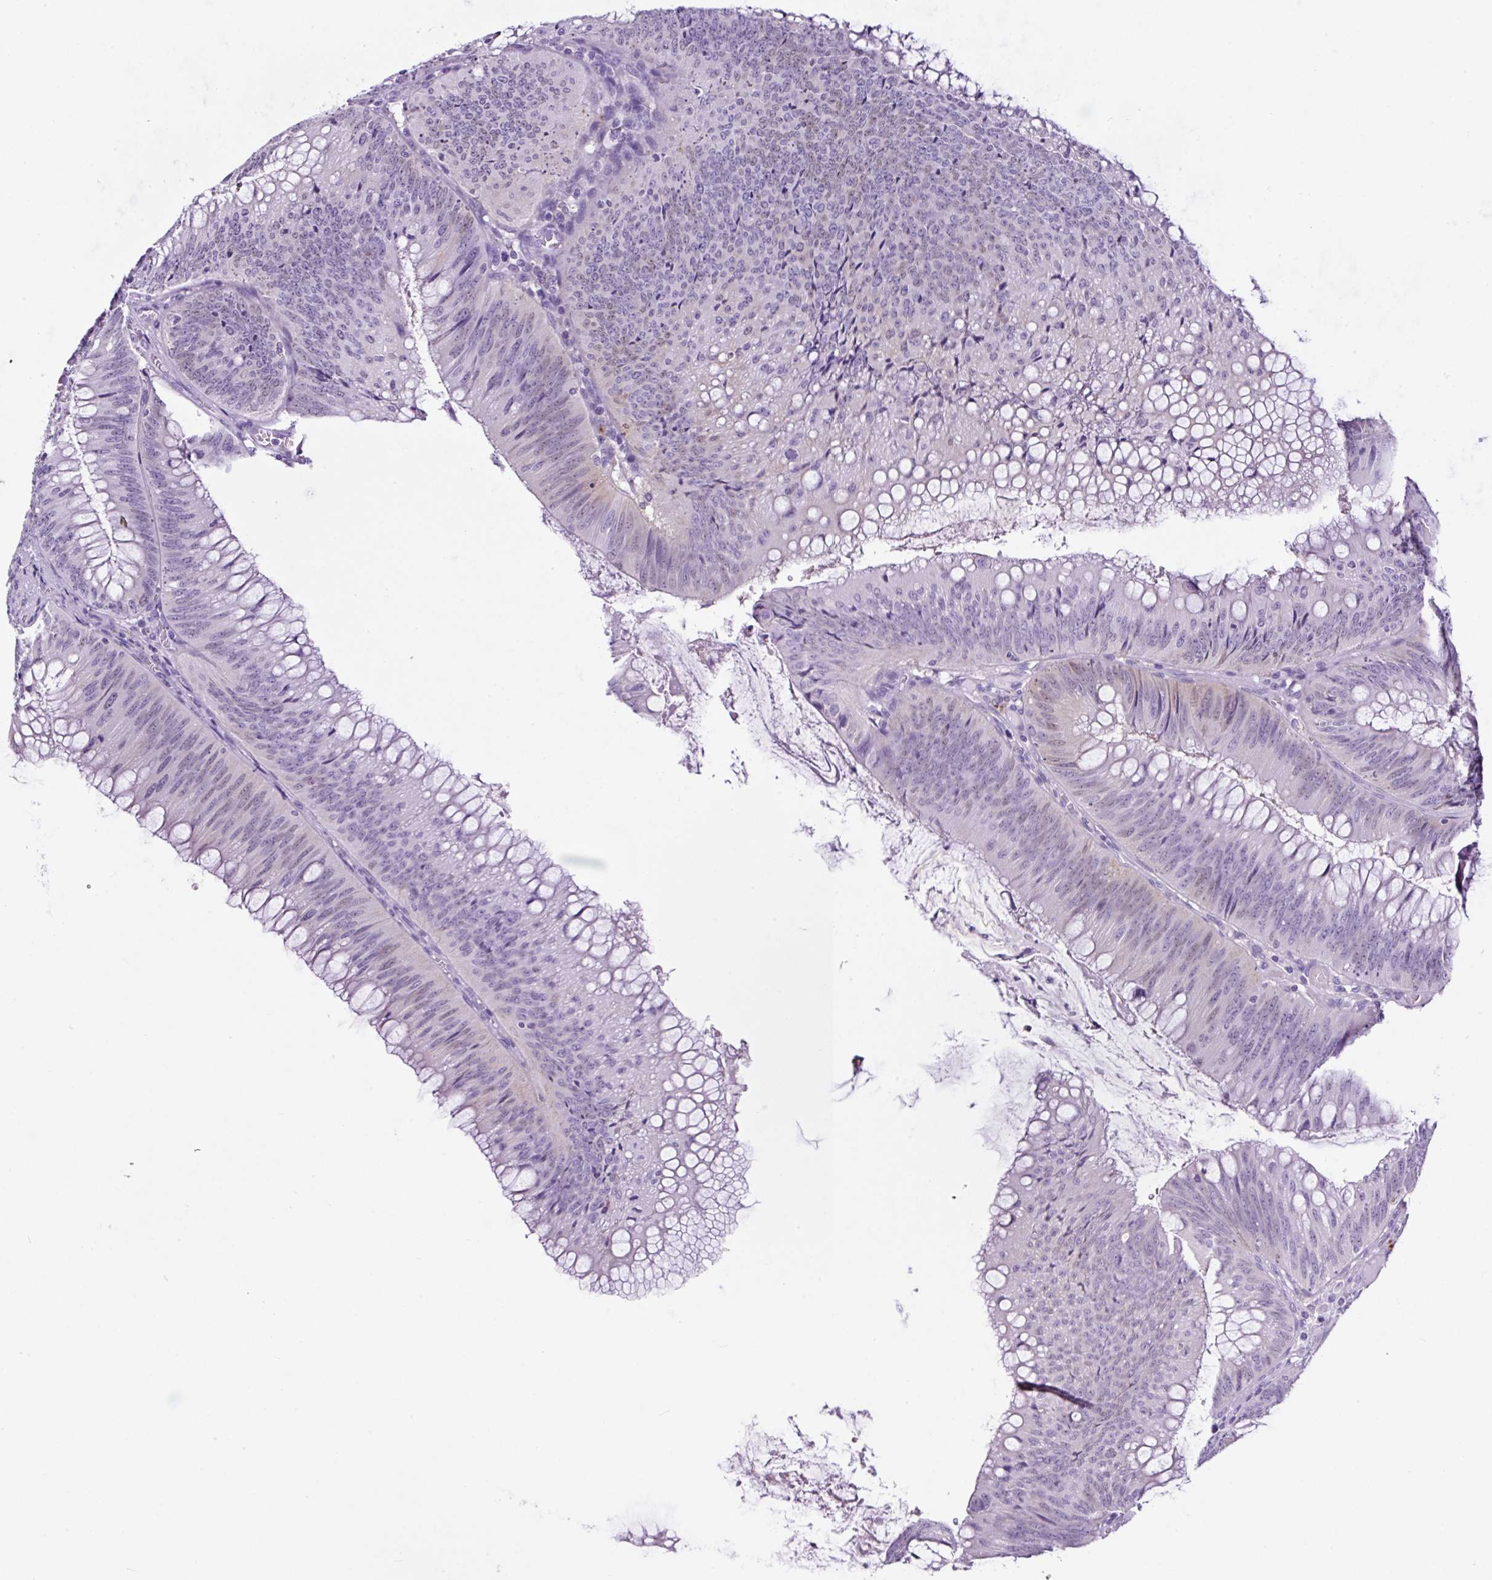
{"staining": {"intensity": "negative", "quantity": "none", "location": "none"}, "tissue": "colorectal cancer", "cell_type": "Tumor cells", "image_type": "cancer", "snomed": [{"axis": "morphology", "description": "Adenocarcinoma, NOS"}, {"axis": "topography", "description": "Rectum"}], "caption": "High power microscopy image of an IHC image of colorectal adenocarcinoma, revealing no significant staining in tumor cells. (DAB immunohistochemistry, high magnification).", "gene": "TAFA3", "patient": {"sex": "female", "age": 72}}